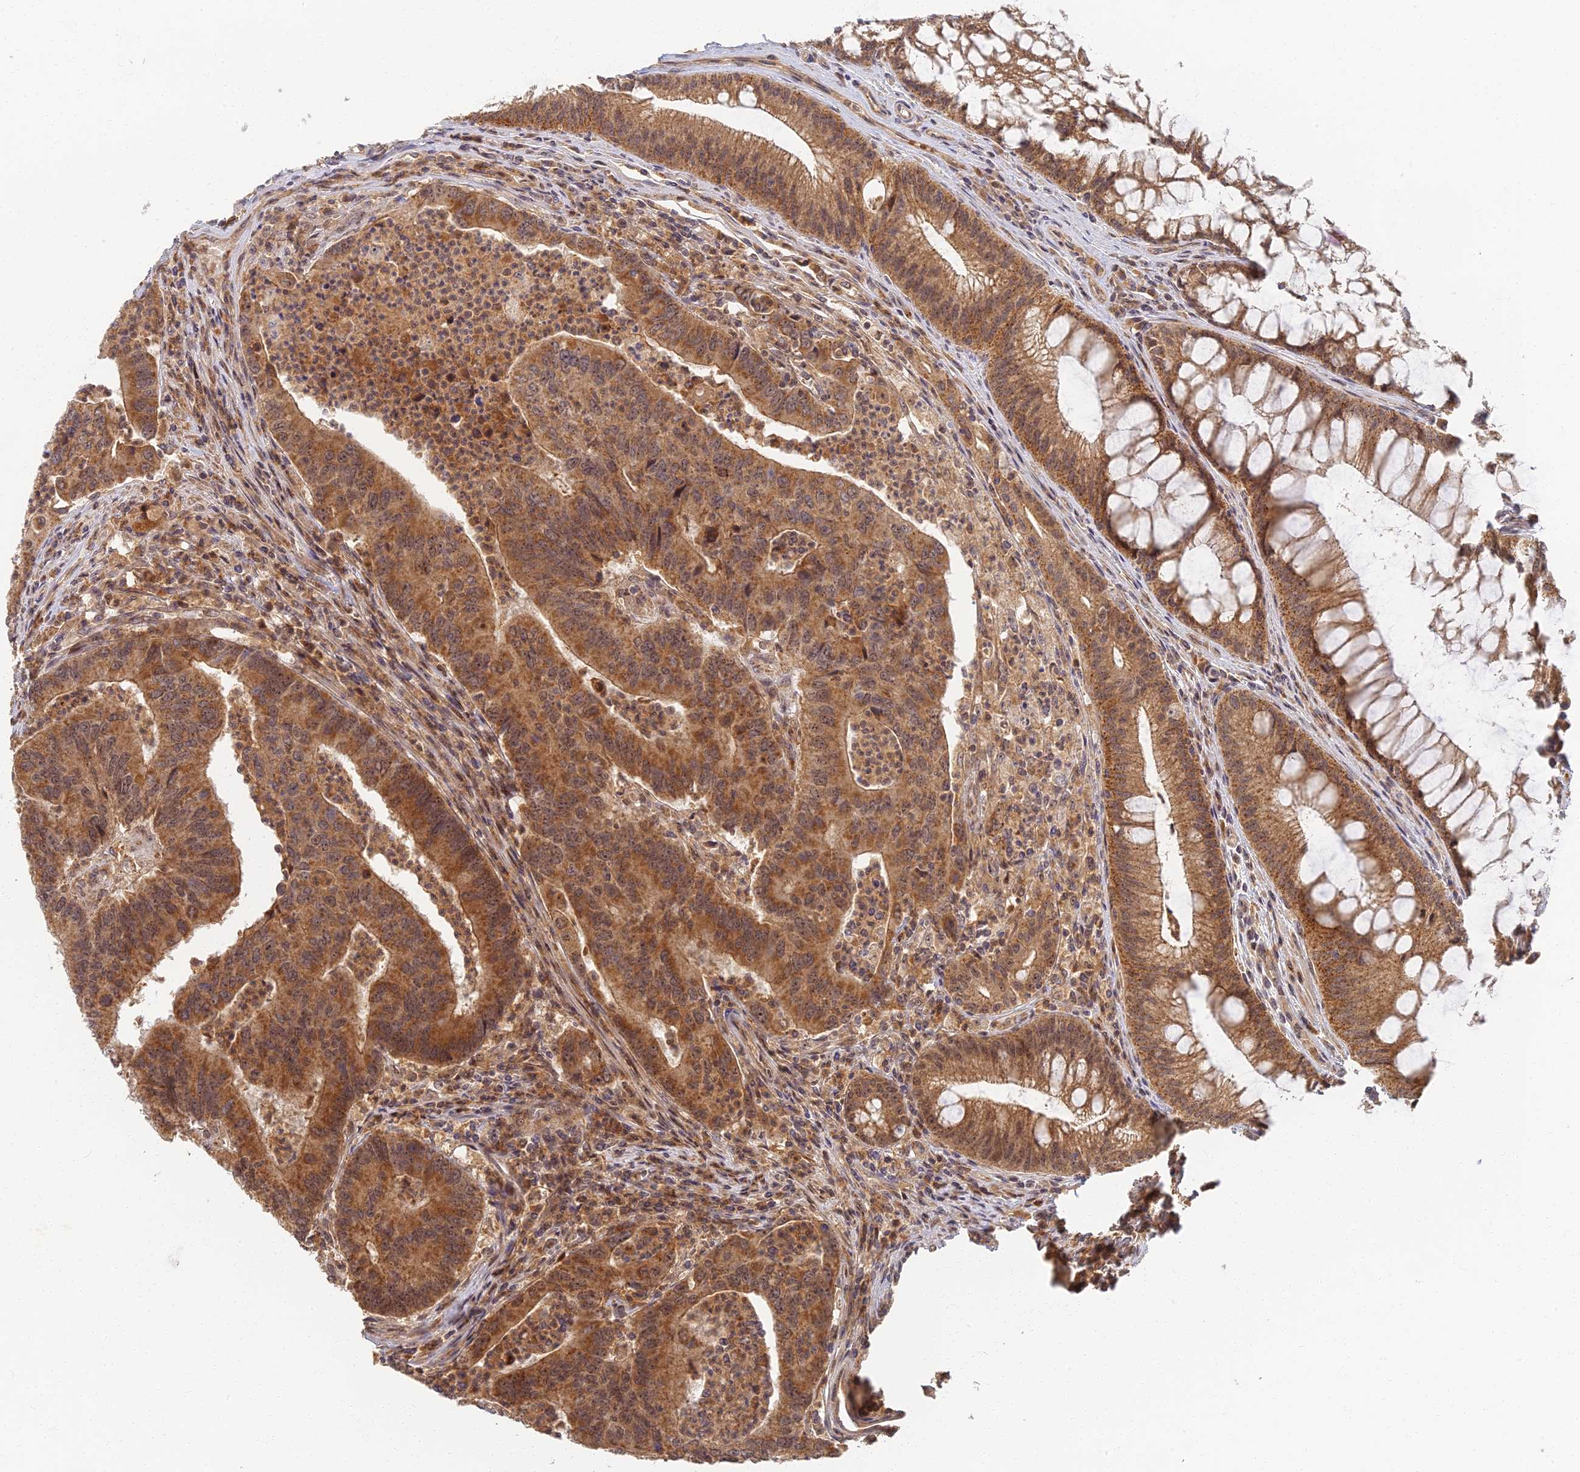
{"staining": {"intensity": "moderate", "quantity": ">75%", "location": "cytoplasmic/membranous"}, "tissue": "colorectal cancer", "cell_type": "Tumor cells", "image_type": "cancer", "snomed": [{"axis": "morphology", "description": "Adenocarcinoma, NOS"}, {"axis": "topography", "description": "Colon"}], "caption": "Immunohistochemical staining of adenocarcinoma (colorectal) reveals medium levels of moderate cytoplasmic/membranous protein staining in about >75% of tumor cells. Nuclei are stained in blue.", "gene": "RGL3", "patient": {"sex": "female", "age": 67}}